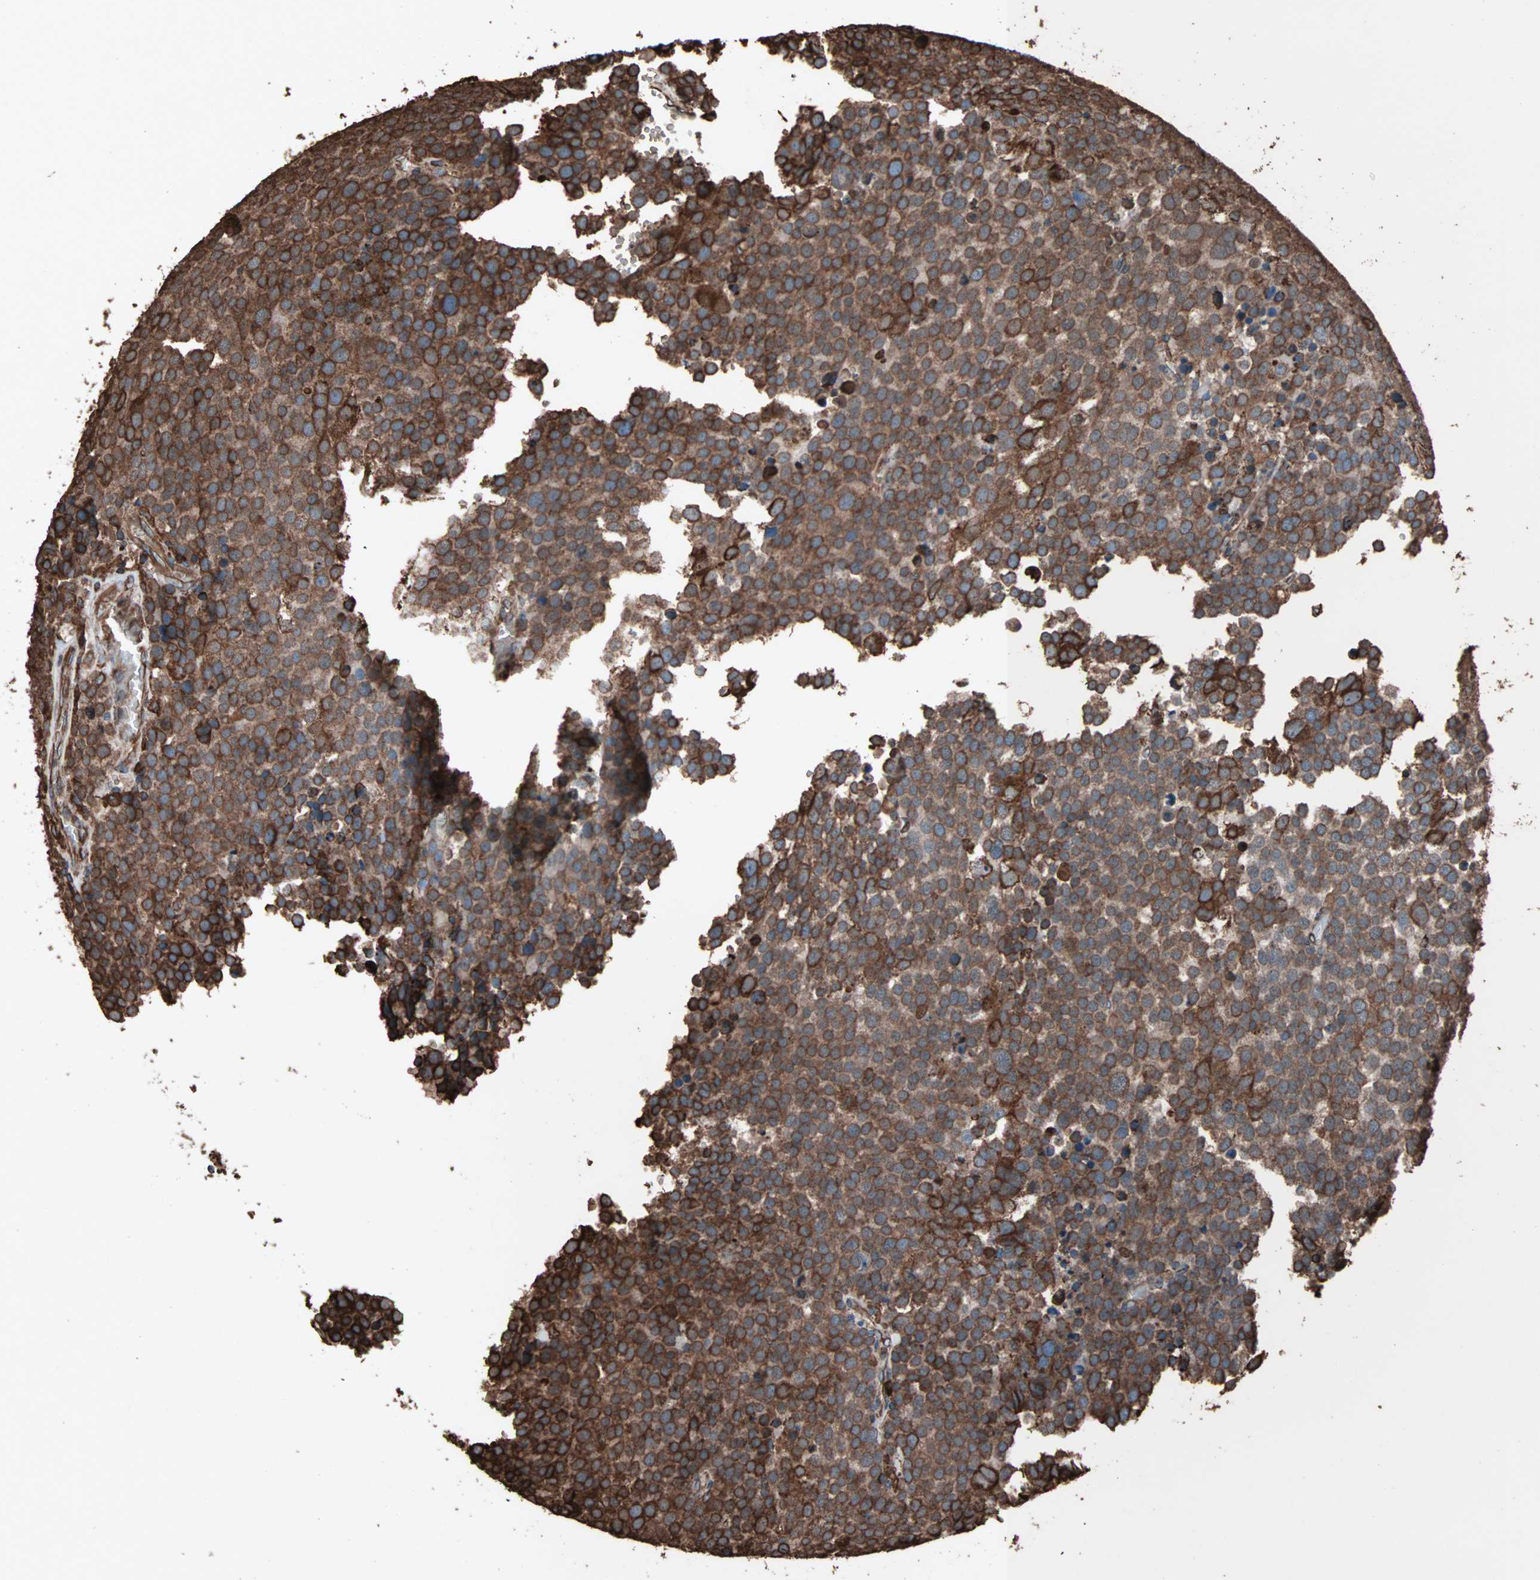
{"staining": {"intensity": "strong", "quantity": ">75%", "location": "cytoplasmic/membranous"}, "tissue": "testis cancer", "cell_type": "Tumor cells", "image_type": "cancer", "snomed": [{"axis": "morphology", "description": "Seminoma, NOS"}, {"axis": "topography", "description": "Testis"}], "caption": "Protein expression analysis of testis cancer reveals strong cytoplasmic/membranous staining in about >75% of tumor cells.", "gene": "HSP90B1", "patient": {"sex": "male", "age": 71}}